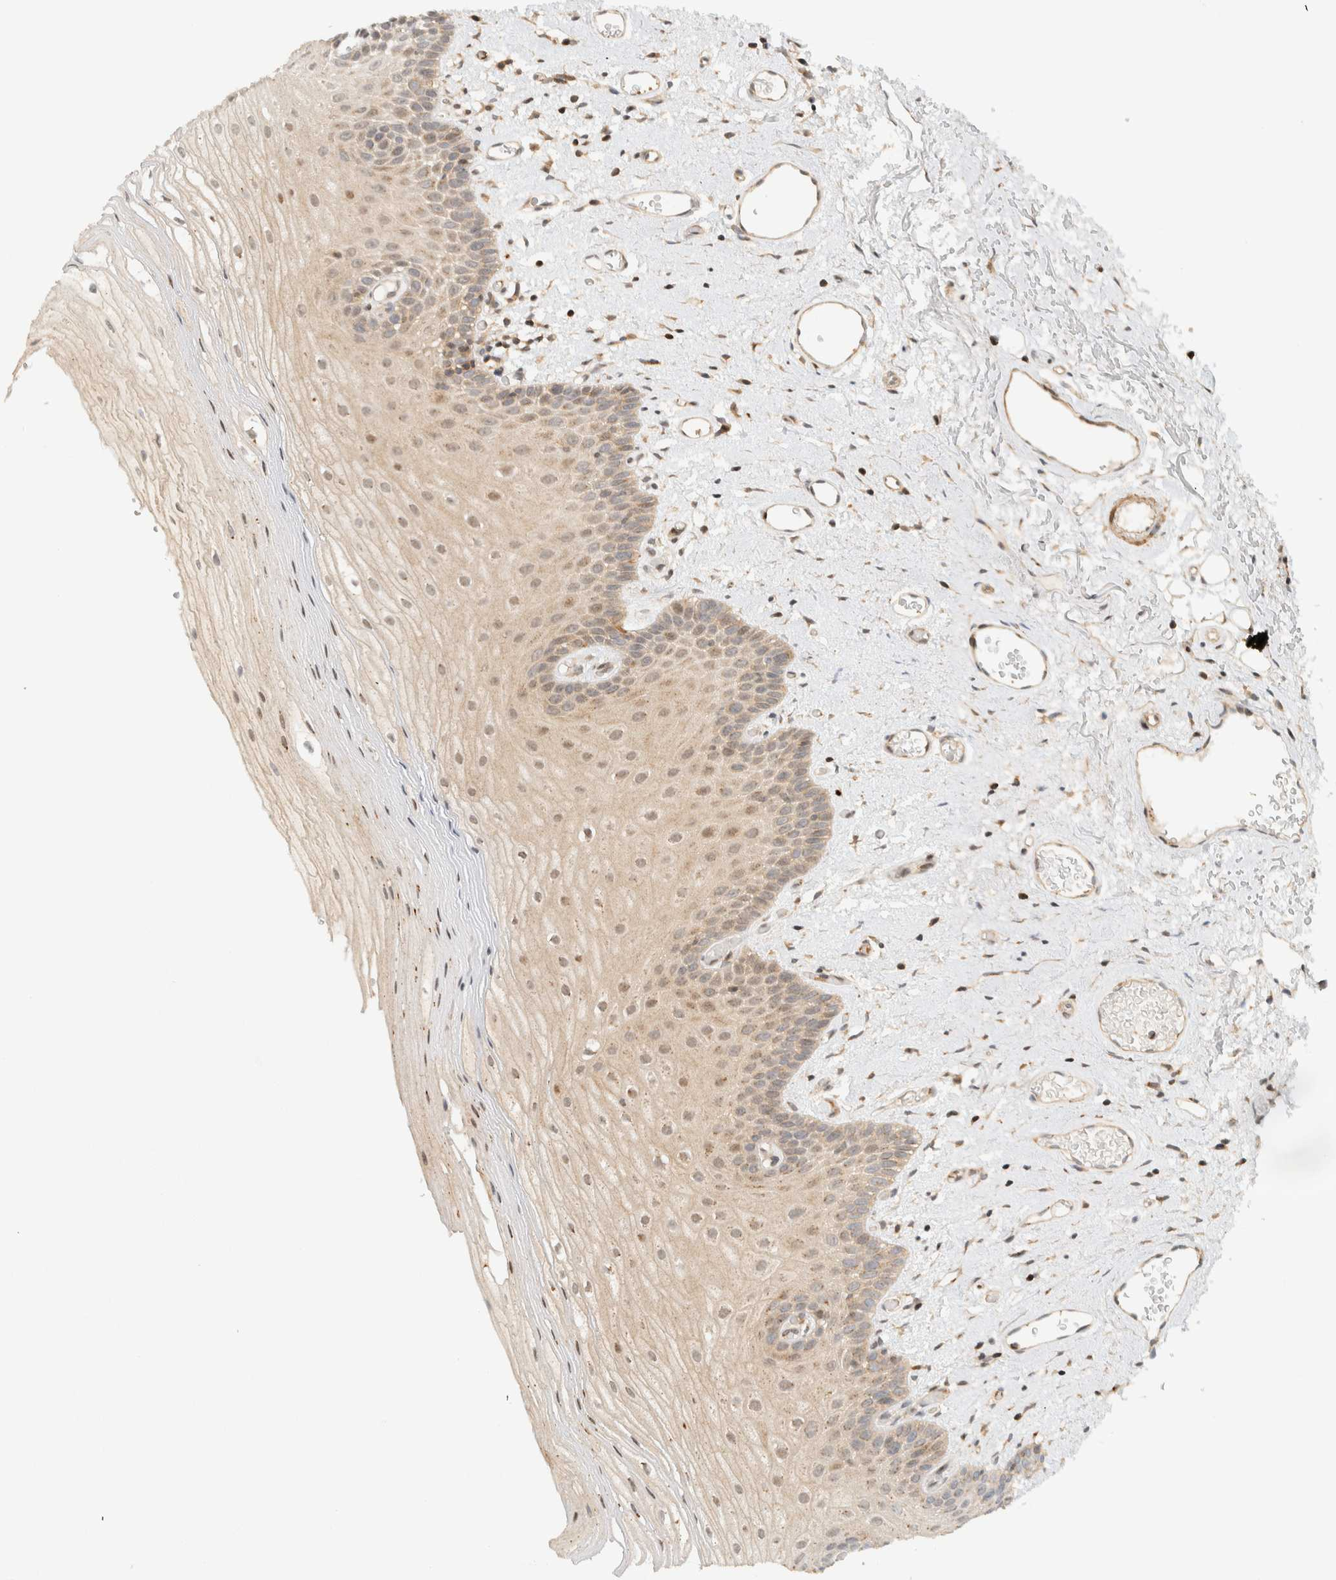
{"staining": {"intensity": "weak", "quantity": ">75%", "location": "cytoplasmic/membranous"}, "tissue": "oral mucosa", "cell_type": "Squamous epithelial cells", "image_type": "normal", "snomed": [{"axis": "morphology", "description": "Normal tissue, NOS"}, {"axis": "topography", "description": "Oral tissue"}], "caption": "A micrograph showing weak cytoplasmic/membranous expression in about >75% of squamous epithelial cells in normal oral mucosa, as visualized by brown immunohistochemical staining.", "gene": "ARFGEF1", "patient": {"sex": "male", "age": 52}}